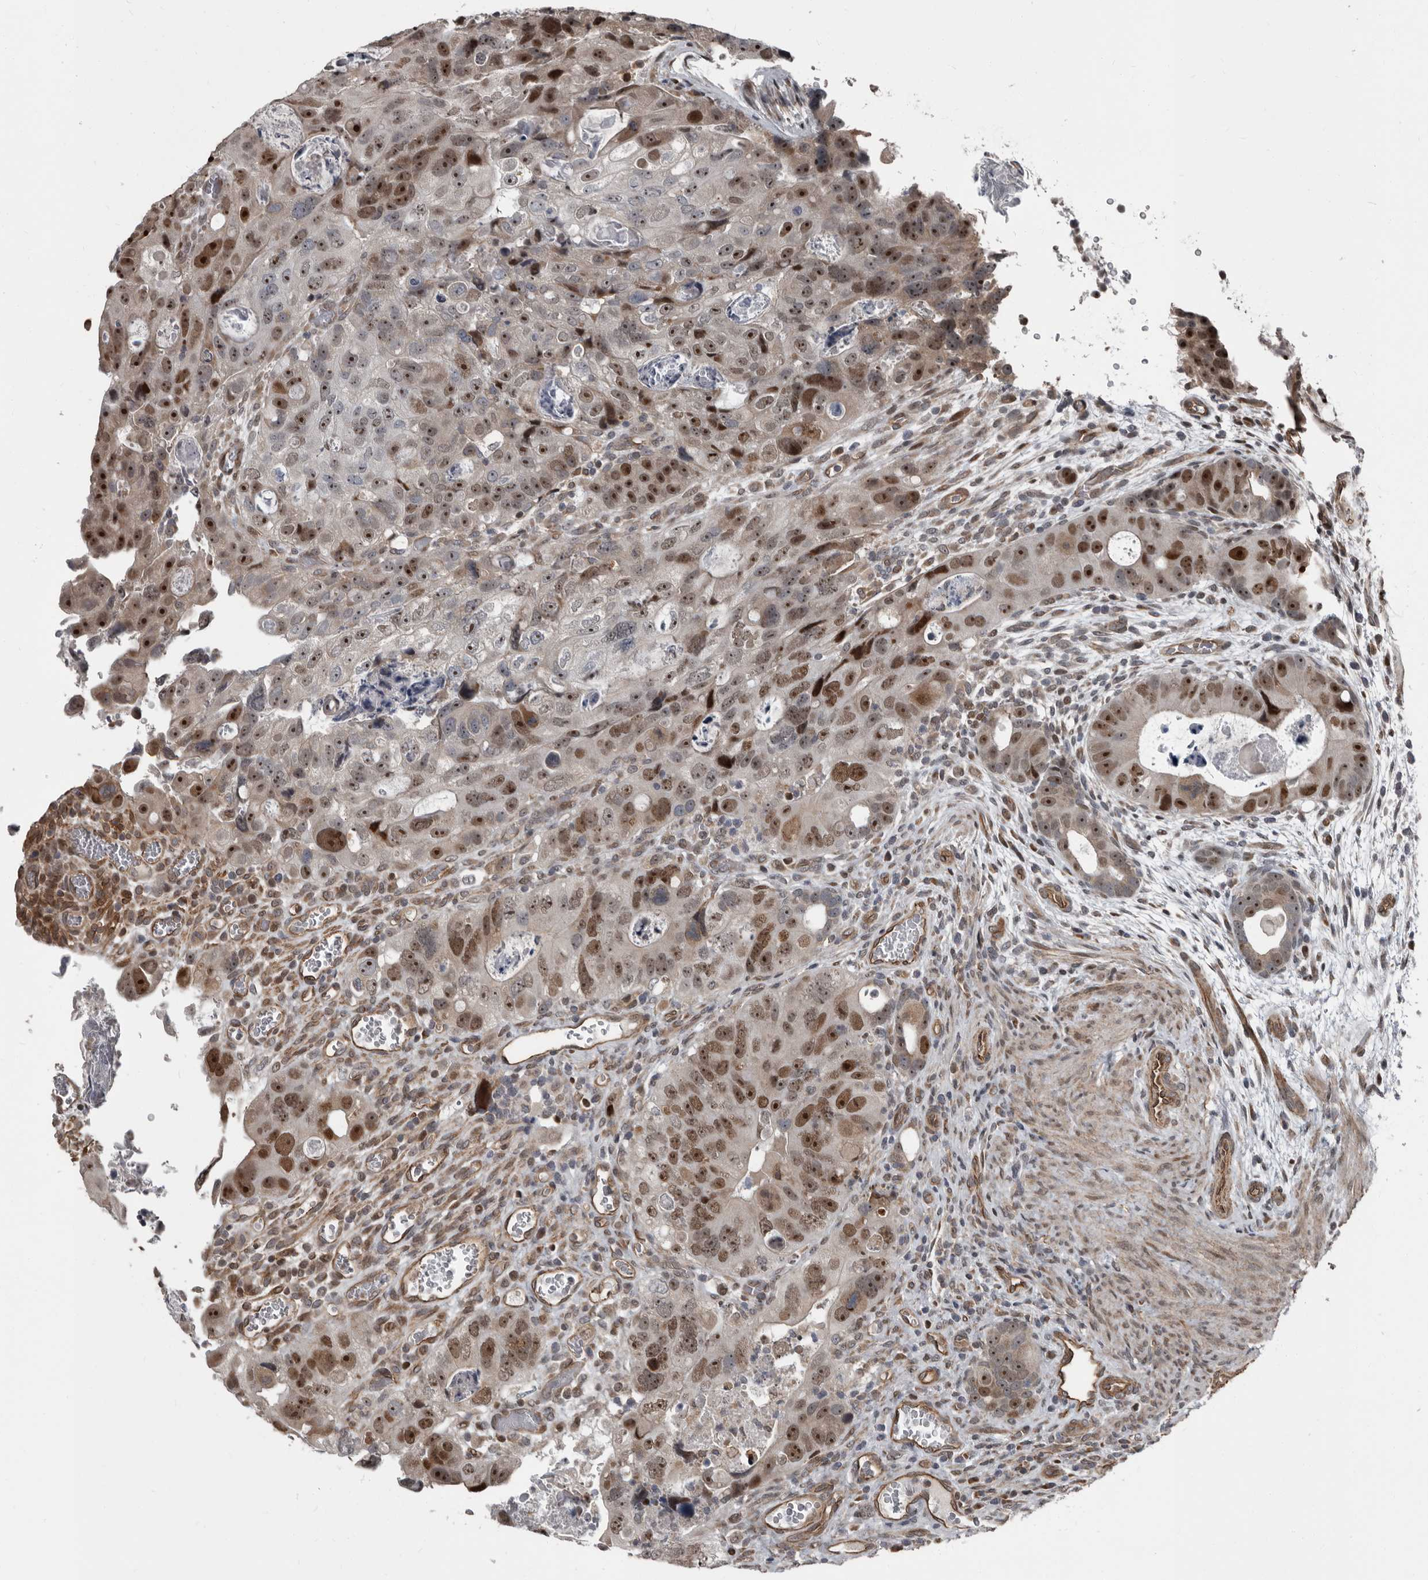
{"staining": {"intensity": "strong", "quantity": "25%-75%", "location": "nuclear"}, "tissue": "colorectal cancer", "cell_type": "Tumor cells", "image_type": "cancer", "snomed": [{"axis": "morphology", "description": "Adenocarcinoma, NOS"}, {"axis": "topography", "description": "Rectum"}], "caption": "DAB immunohistochemical staining of human colorectal cancer (adenocarcinoma) displays strong nuclear protein positivity in about 25%-75% of tumor cells.", "gene": "CHD1L", "patient": {"sex": "male", "age": 59}}